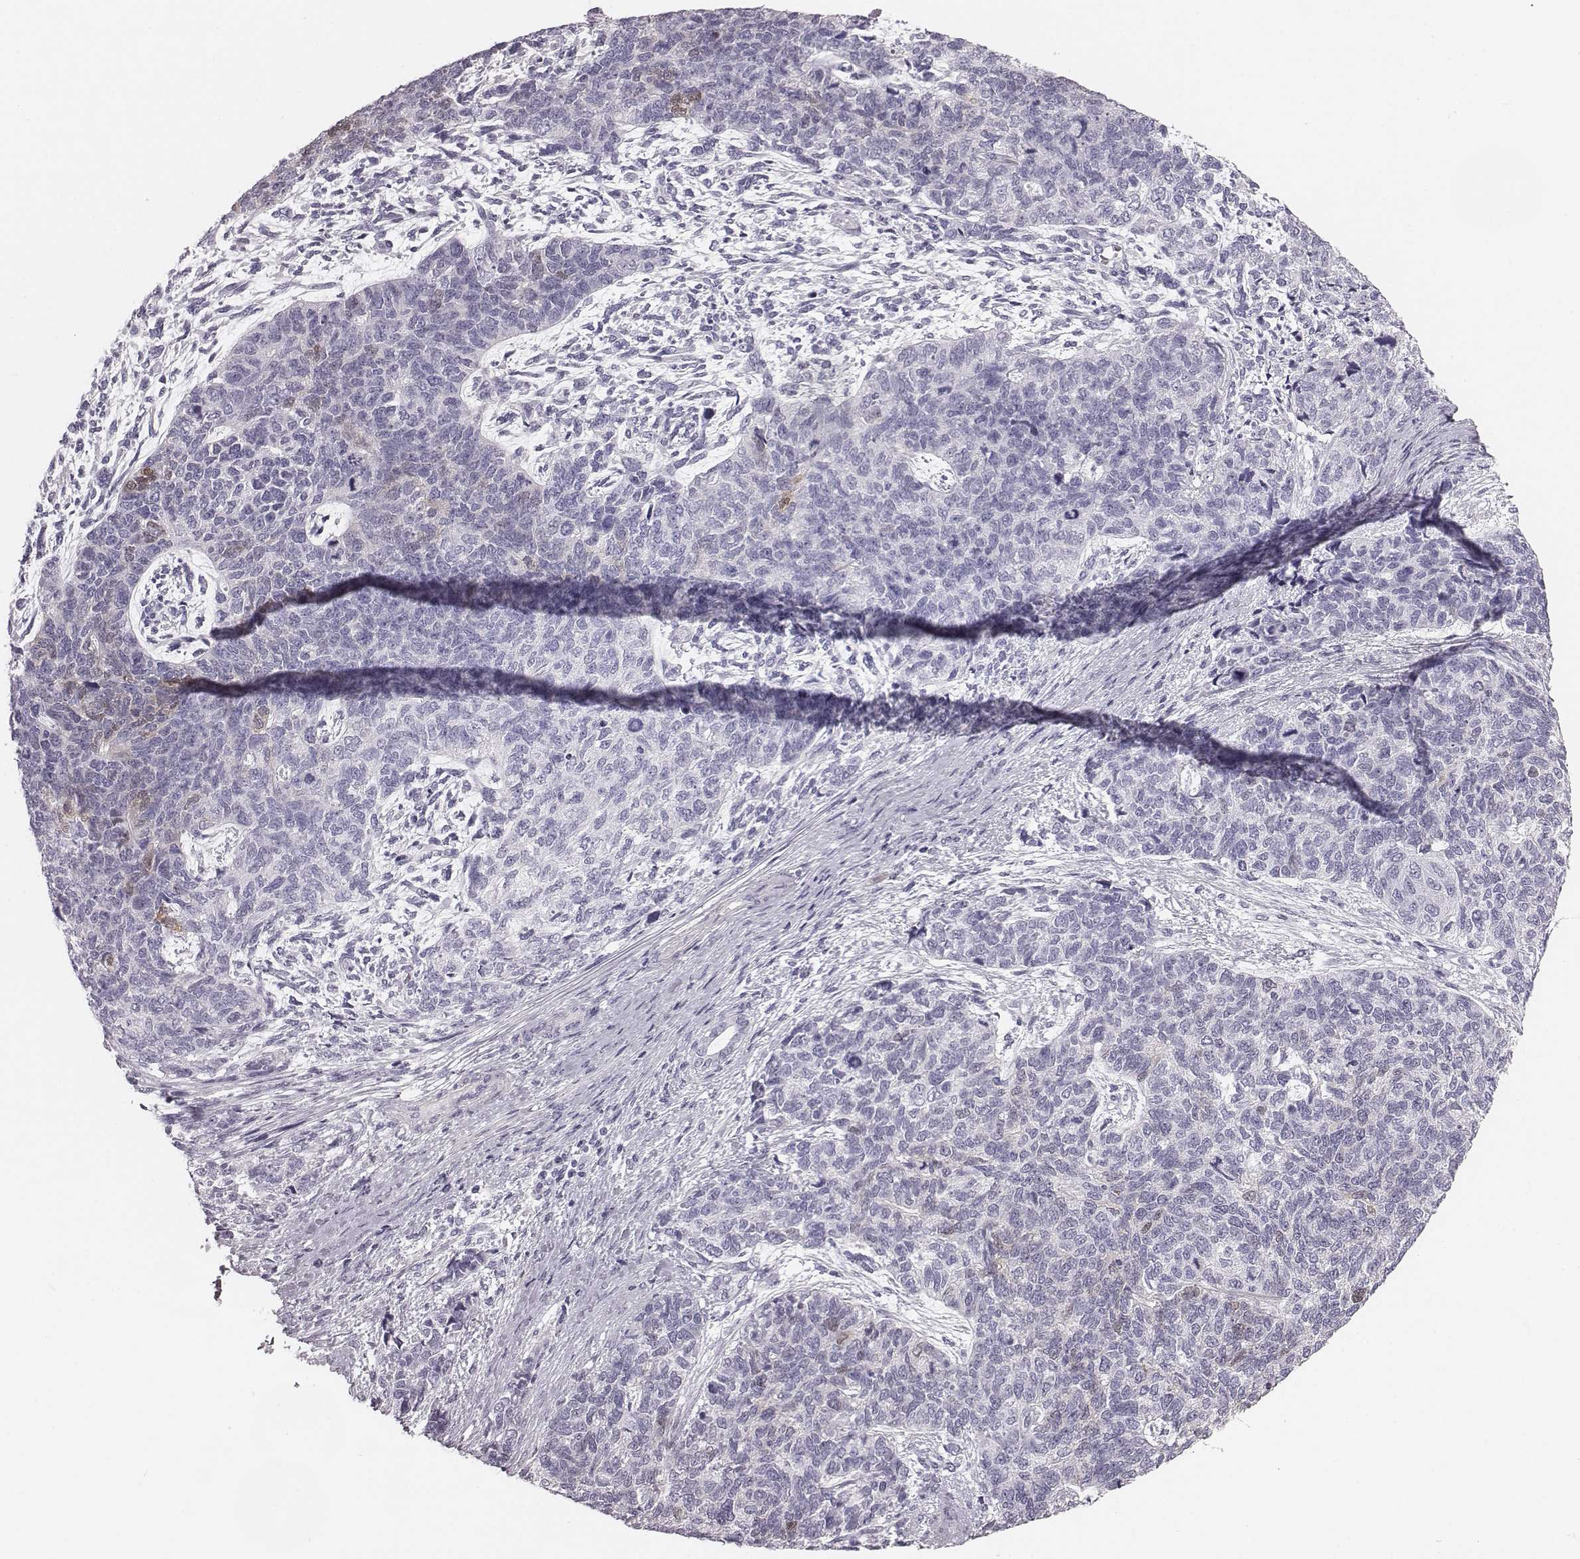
{"staining": {"intensity": "negative", "quantity": "none", "location": "none"}, "tissue": "cervical cancer", "cell_type": "Tumor cells", "image_type": "cancer", "snomed": [{"axis": "morphology", "description": "Squamous cell carcinoma, NOS"}, {"axis": "topography", "description": "Cervix"}], "caption": "Photomicrograph shows no protein staining in tumor cells of squamous cell carcinoma (cervical) tissue.", "gene": "CRISP1", "patient": {"sex": "female", "age": 63}}